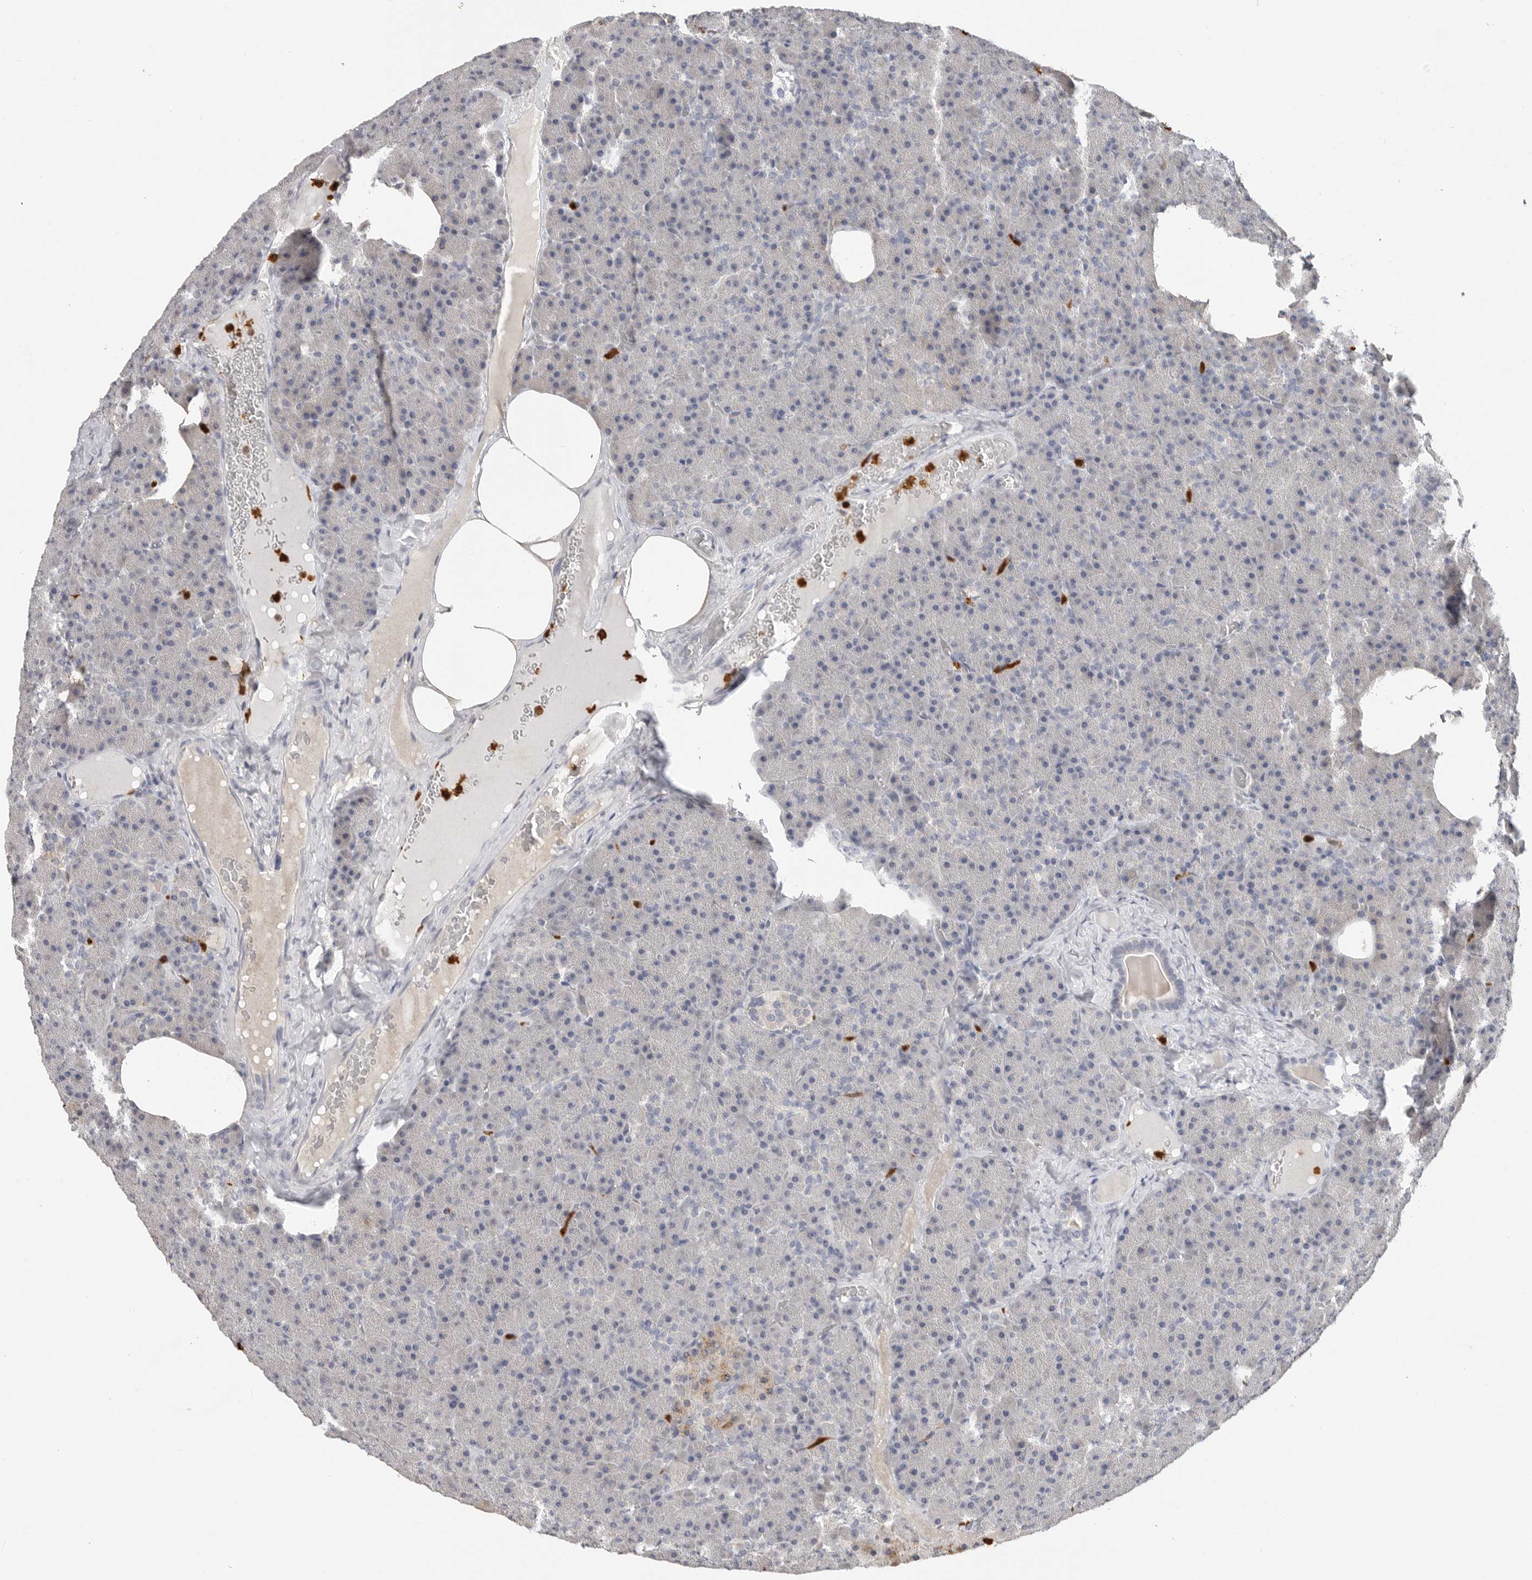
{"staining": {"intensity": "negative", "quantity": "none", "location": "none"}, "tissue": "pancreas", "cell_type": "Exocrine glandular cells", "image_type": "normal", "snomed": [{"axis": "morphology", "description": "Normal tissue, NOS"}, {"axis": "morphology", "description": "Carcinoid, malignant, NOS"}, {"axis": "topography", "description": "Pancreas"}], "caption": "Immunohistochemistry (IHC) photomicrograph of unremarkable pancreas: pancreas stained with DAB (3,3'-diaminobenzidine) exhibits no significant protein staining in exocrine glandular cells. (DAB IHC visualized using brightfield microscopy, high magnification).", "gene": "LTBR", "patient": {"sex": "female", "age": 35}}